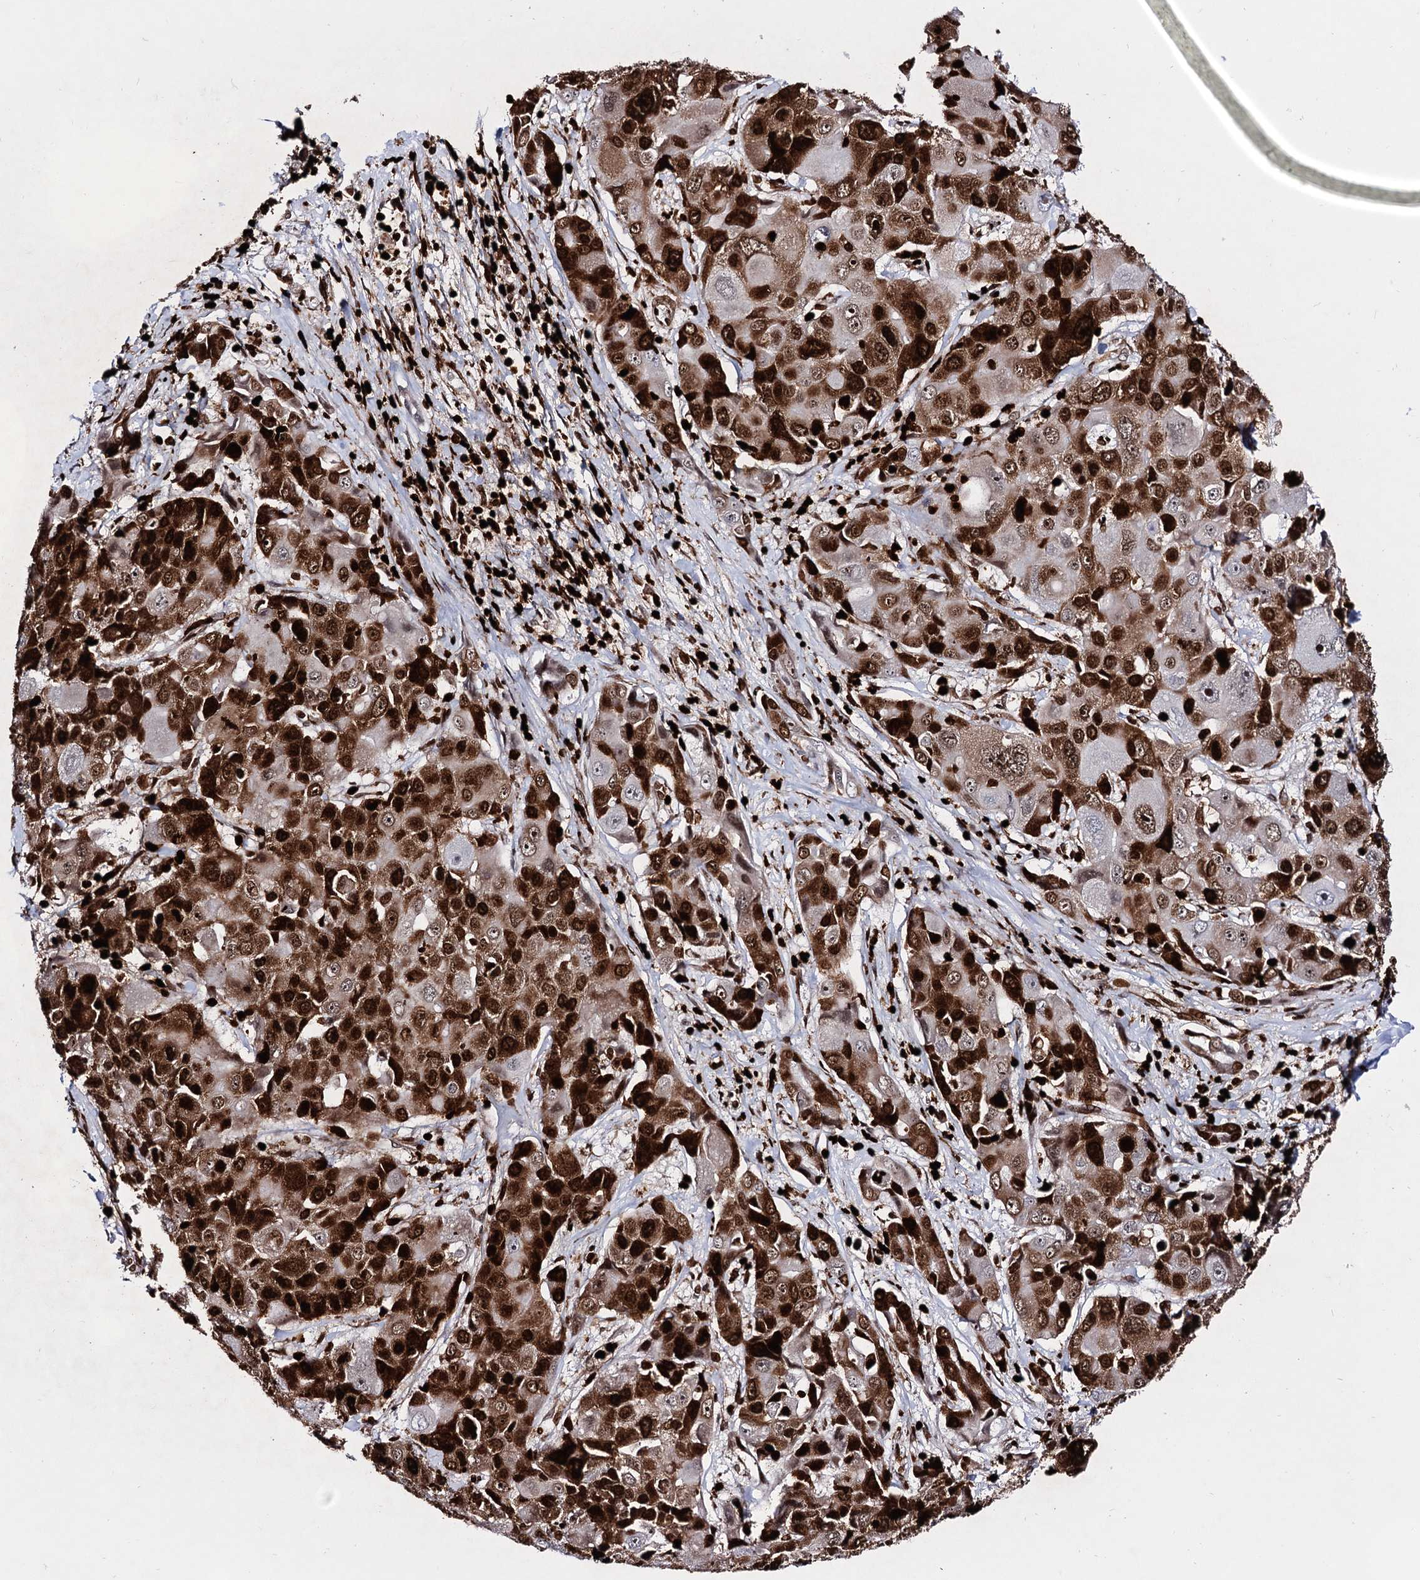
{"staining": {"intensity": "strong", "quantity": ">75%", "location": "nuclear"}, "tissue": "liver cancer", "cell_type": "Tumor cells", "image_type": "cancer", "snomed": [{"axis": "morphology", "description": "Cholangiocarcinoma"}, {"axis": "topography", "description": "Liver"}], "caption": "Immunohistochemistry (DAB (3,3'-diaminobenzidine)) staining of cholangiocarcinoma (liver) demonstrates strong nuclear protein positivity in about >75% of tumor cells.", "gene": "HMGB2", "patient": {"sex": "male", "age": 67}}